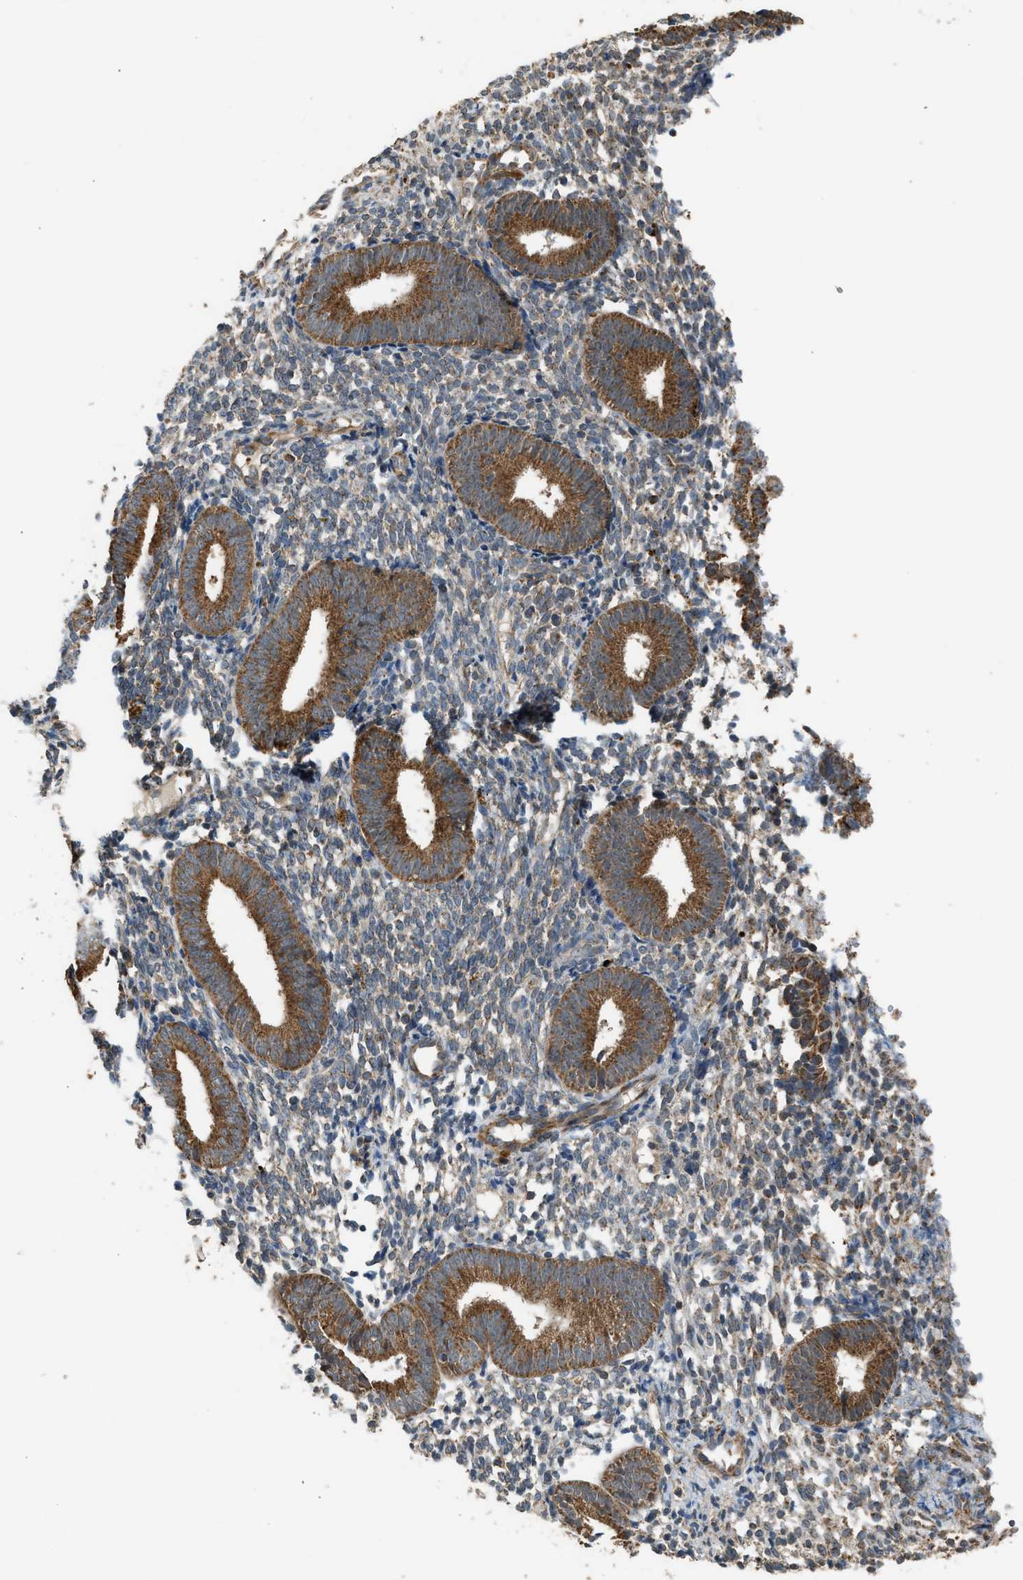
{"staining": {"intensity": "weak", "quantity": ">75%", "location": "cytoplasmic/membranous"}, "tissue": "endometrium", "cell_type": "Cells in endometrial stroma", "image_type": "normal", "snomed": [{"axis": "morphology", "description": "Normal tissue, NOS"}, {"axis": "topography", "description": "Uterus"}, {"axis": "topography", "description": "Endometrium"}], "caption": "Approximately >75% of cells in endometrial stroma in benign endometrium exhibit weak cytoplasmic/membranous protein staining as visualized by brown immunohistochemical staining.", "gene": "STARD3", "patient": {"sex": "female", "age": 33}}